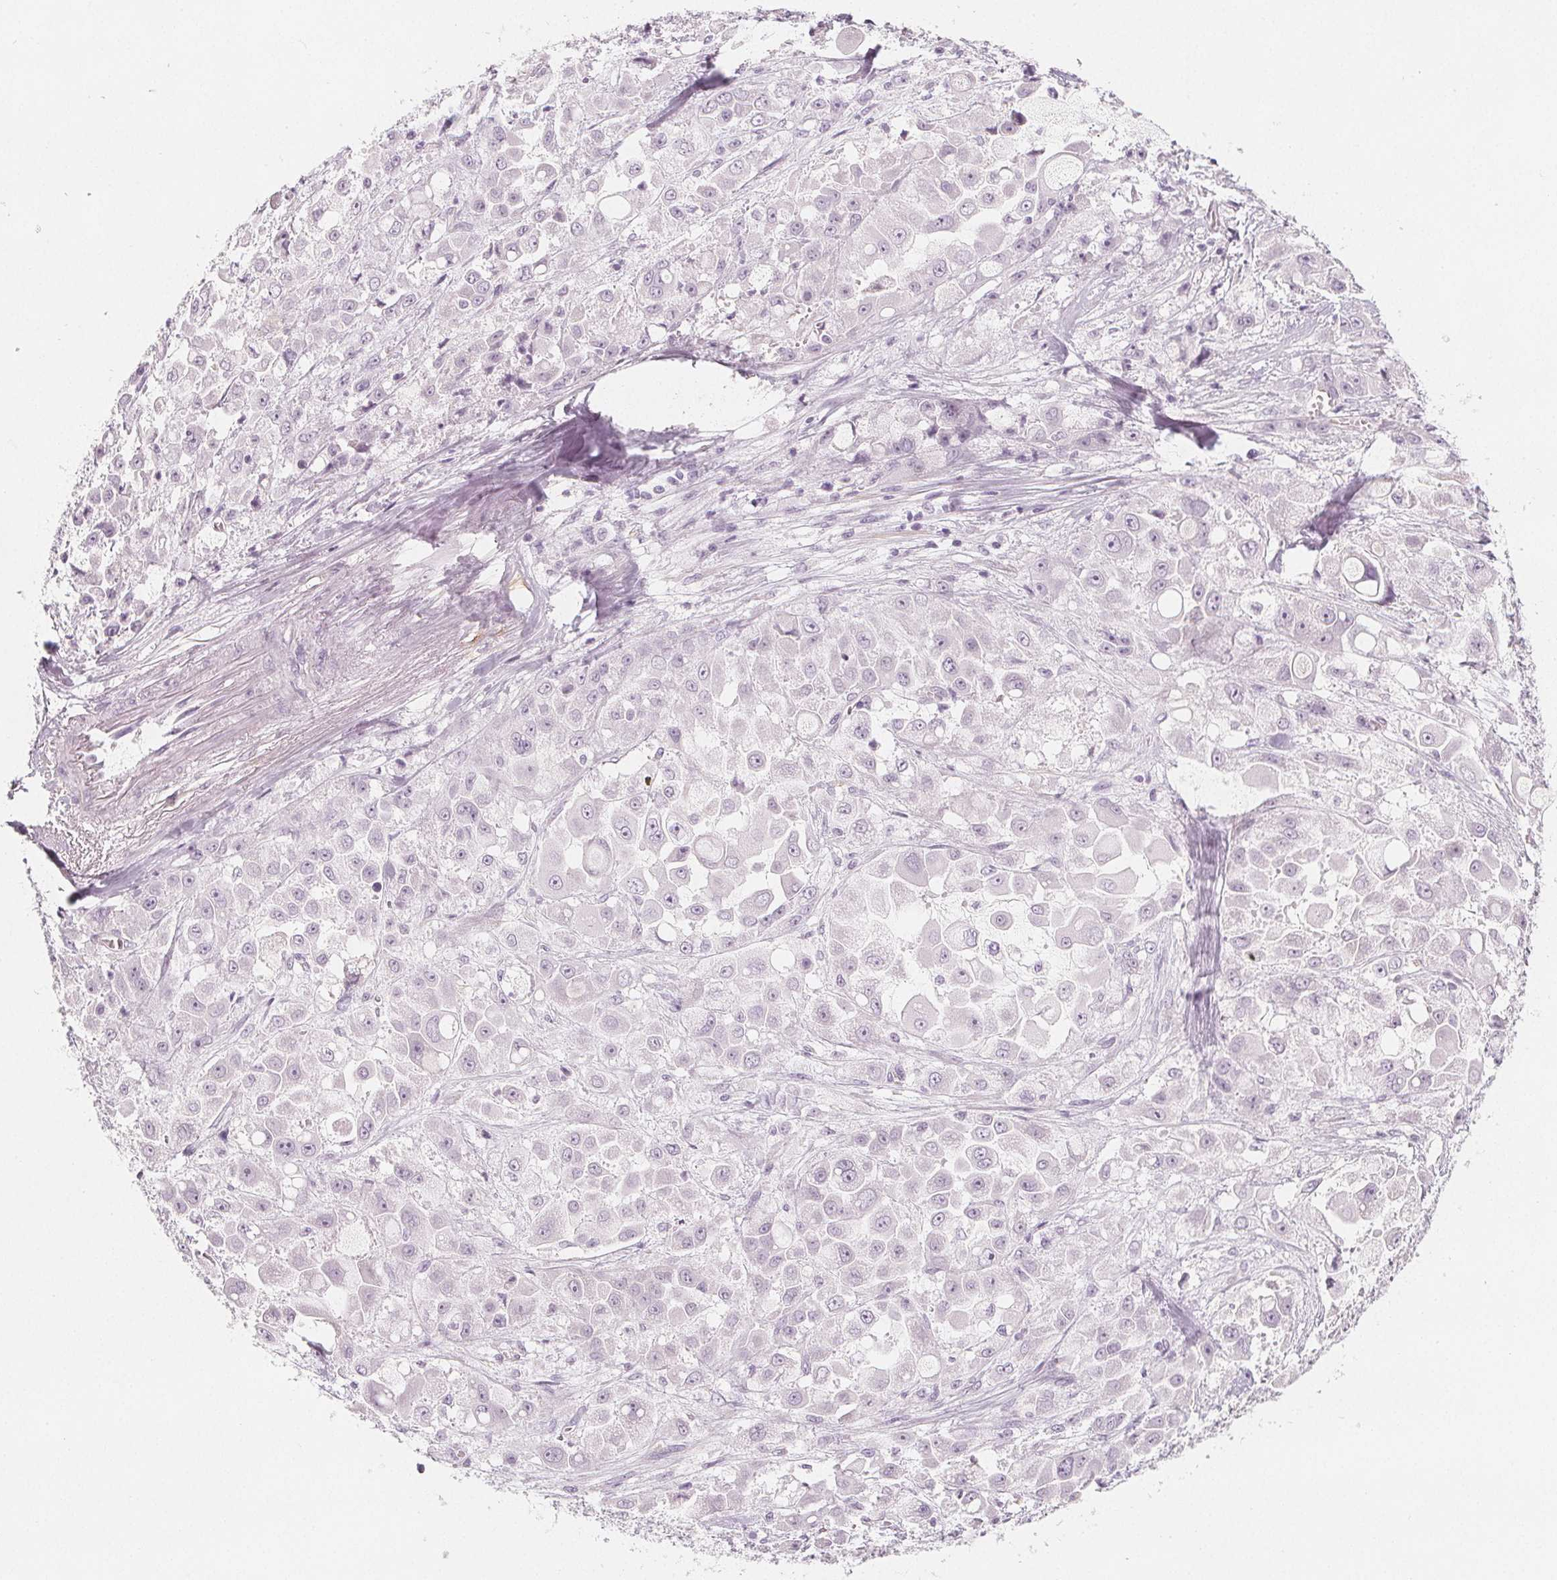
{"staining": {"intensity": "negative", "quantity": "none", "location": "none"}, "tissue": "stomach cancer", "cell_type": "Tumor cells", "image_type": "cancer", "snomed": [{"axis": "morphology", "description": "Adenocarcinoma, NOS"}, {"axis": "topography", "description": "Stomach"}], "caption": "Immunohistochemical staining of stomach cancer reveals no significant positivity in tumor cells. (DAB immunohistochemistry (IHC) with hematoxylin counter stain).", "gene": "MAP1A", "patient": {"sex": "female", "age": 76}}